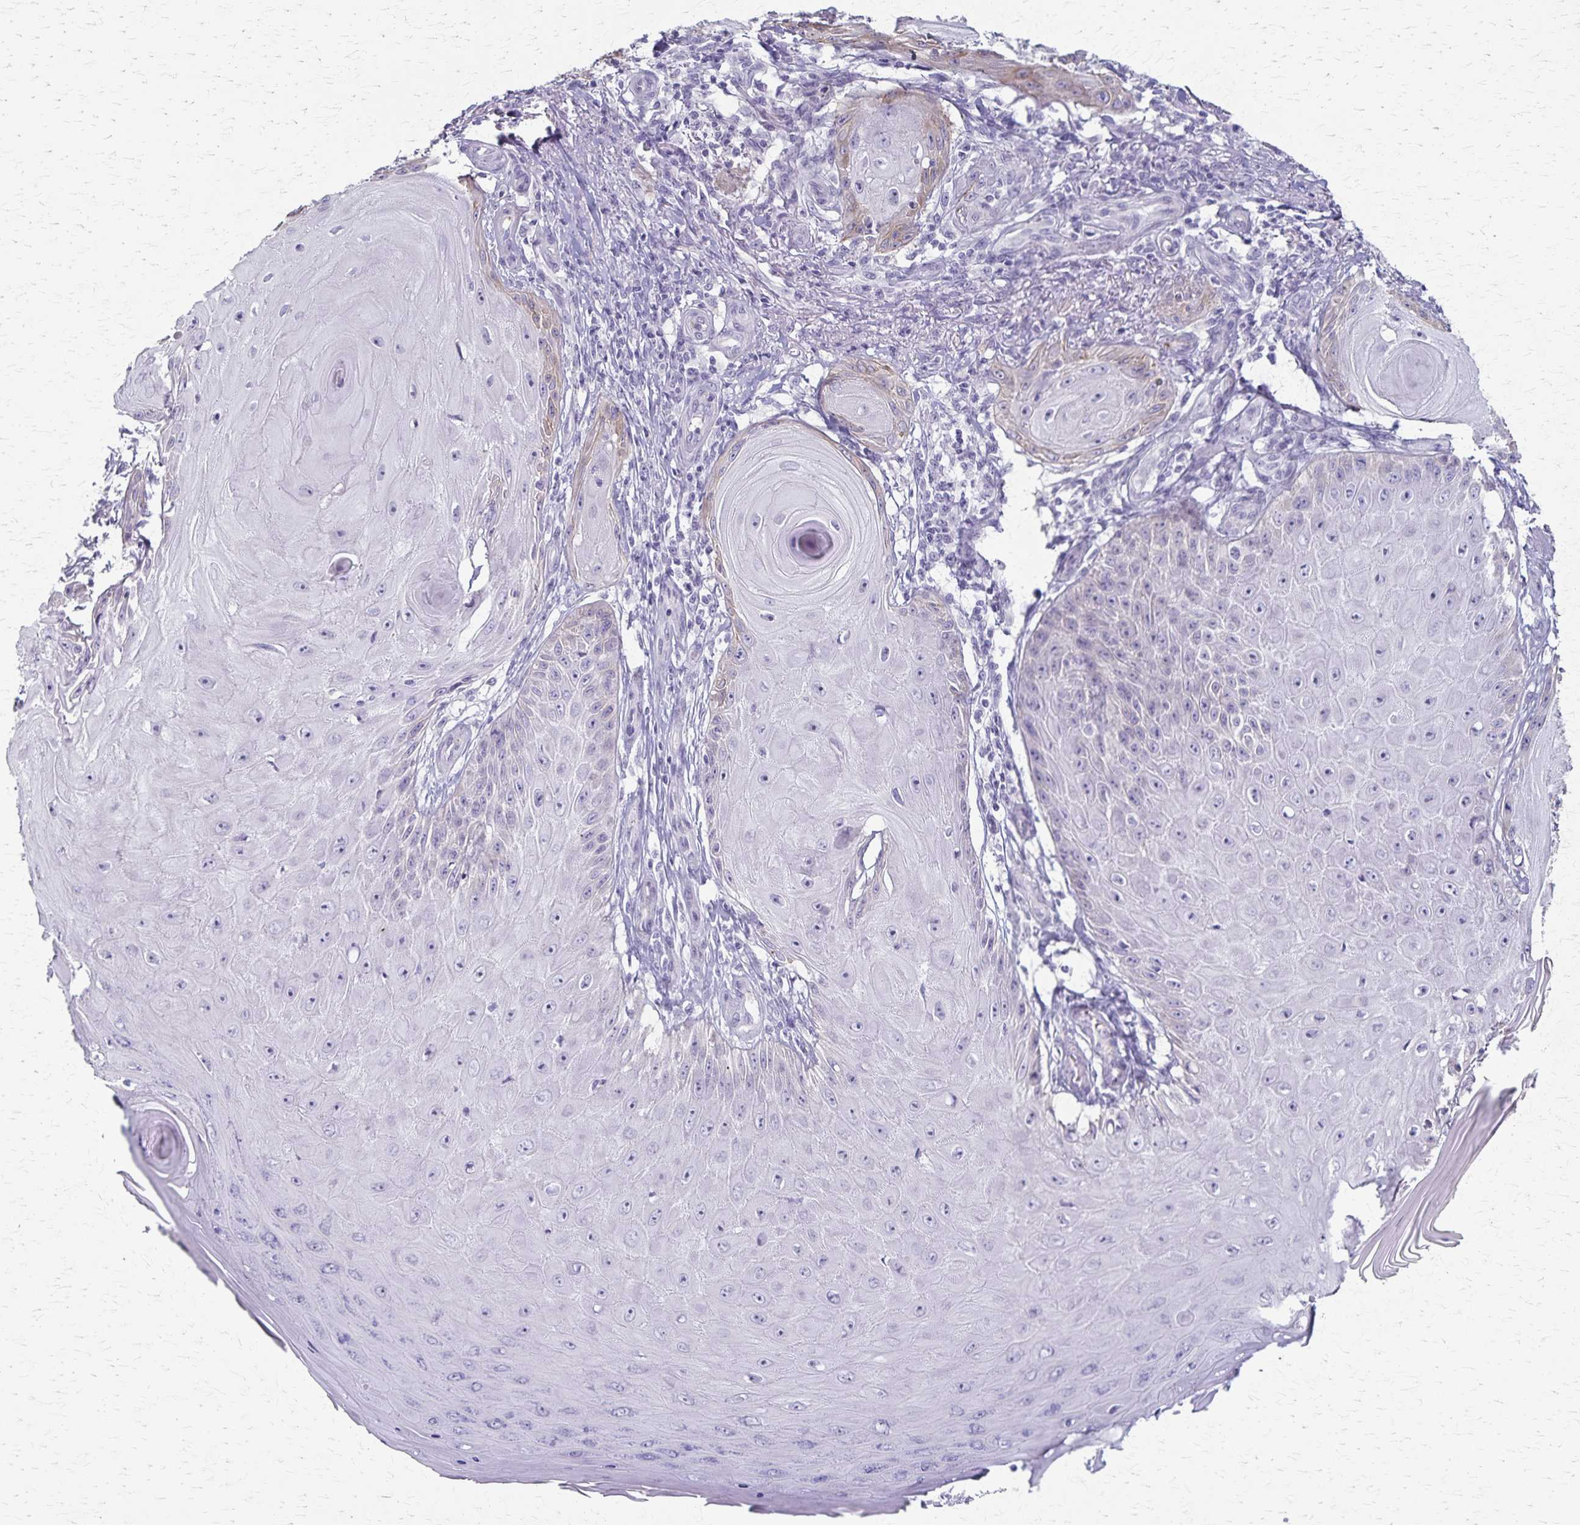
{"staining": {"intensity": "negative", "quantity": "none", "location": "none"}, "tissue": "skin cancer", "cell_type": "Tumor cells", "image_type": "cancer", "snomed": [{"axis": "morphology", "description": "Squamous cell carcinoma, NOS"}, {"axis": "topography", "description": "Skin"}], "caption": "The IHC image has no significant staining in tumor cells of squamous cell carcinoma (skin) tissue.", "gene": "RASL10B", "patient": {"sex": "female", "age": 77}}